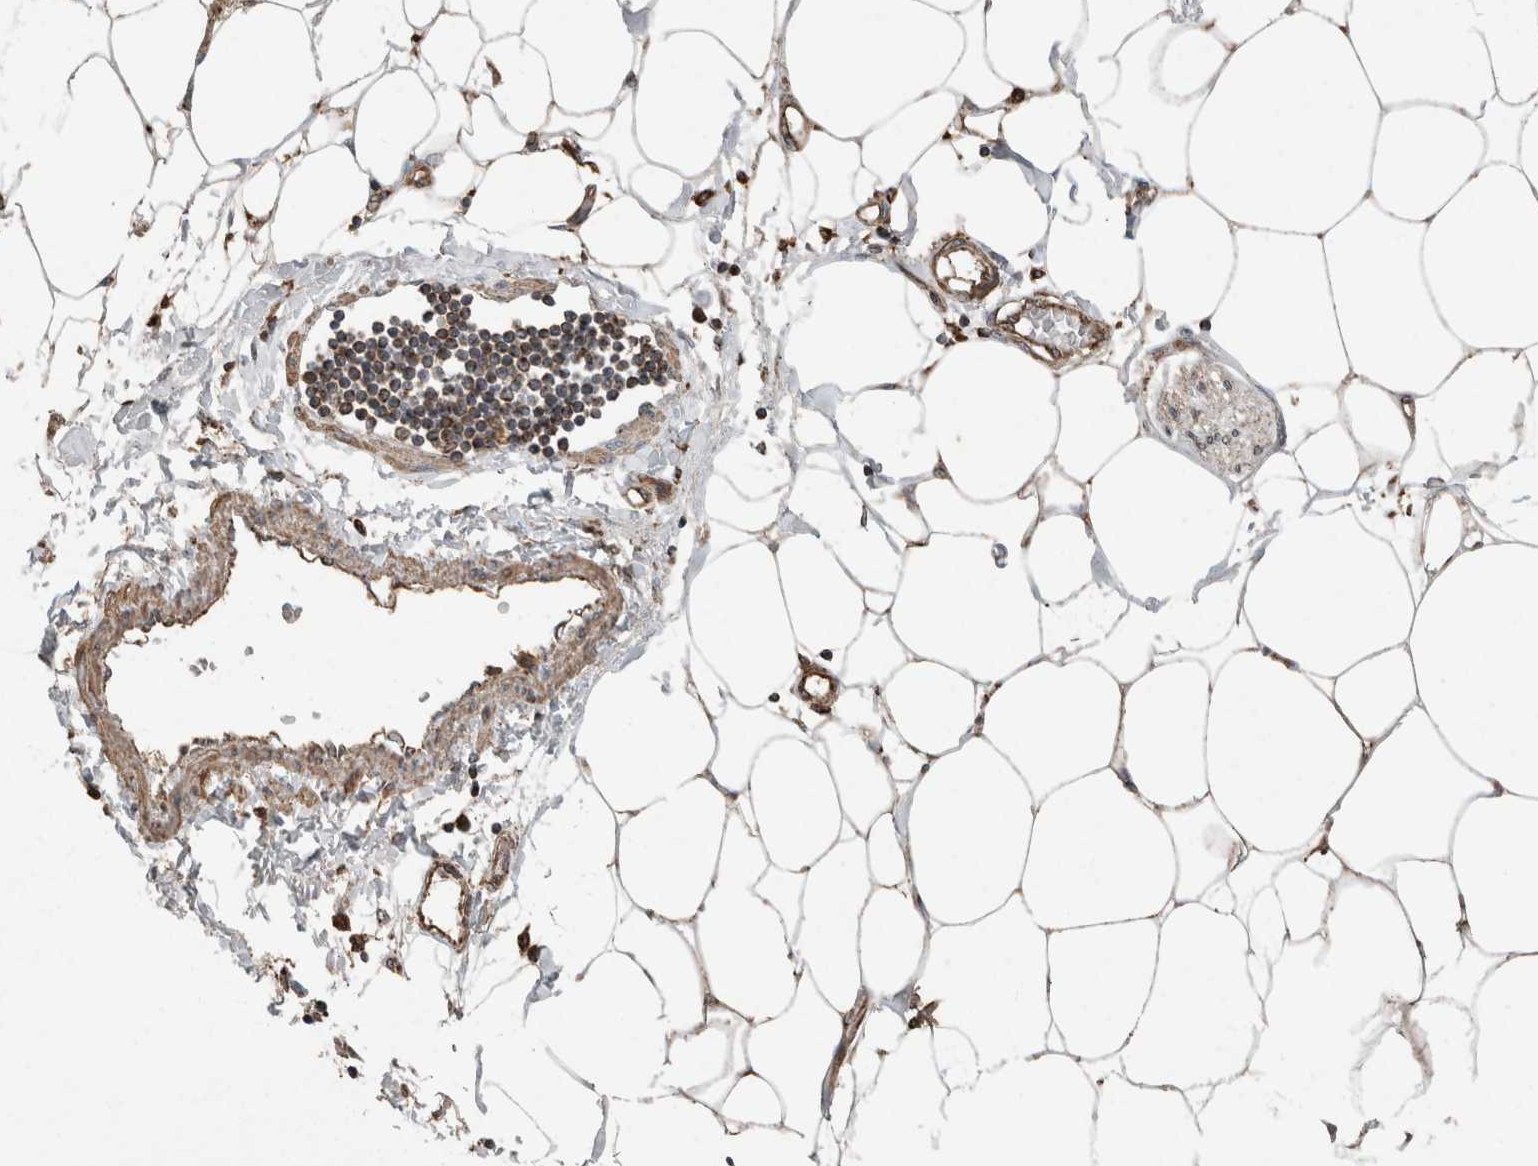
{"staining": {"intensity": "moderate", "quantity": "25%-75%", "location": "cytoplasmic/membranous"}, "tissue": "adipose tissue", "cell_type": "Adipocytes", "image_type": "normal", "snomed": [{"axis": "morphology", "description": "Normal tissue, NOS"}, {"axis": "morphology", "description": "Adenocarcinoma, NOS"}, {"axis": "topography", "description": "Colon"}, {"axis": "topography", "description": "Peripheral nerve tissue"}], "caption": "Adipose tissue stained with immunohistochemistry shows moderate cytoplasmic/membranous positivity in approximately 25%-75% of adipocytes.", "gene": "KLK14", "patient": {"sex": "male", "age": 14}}